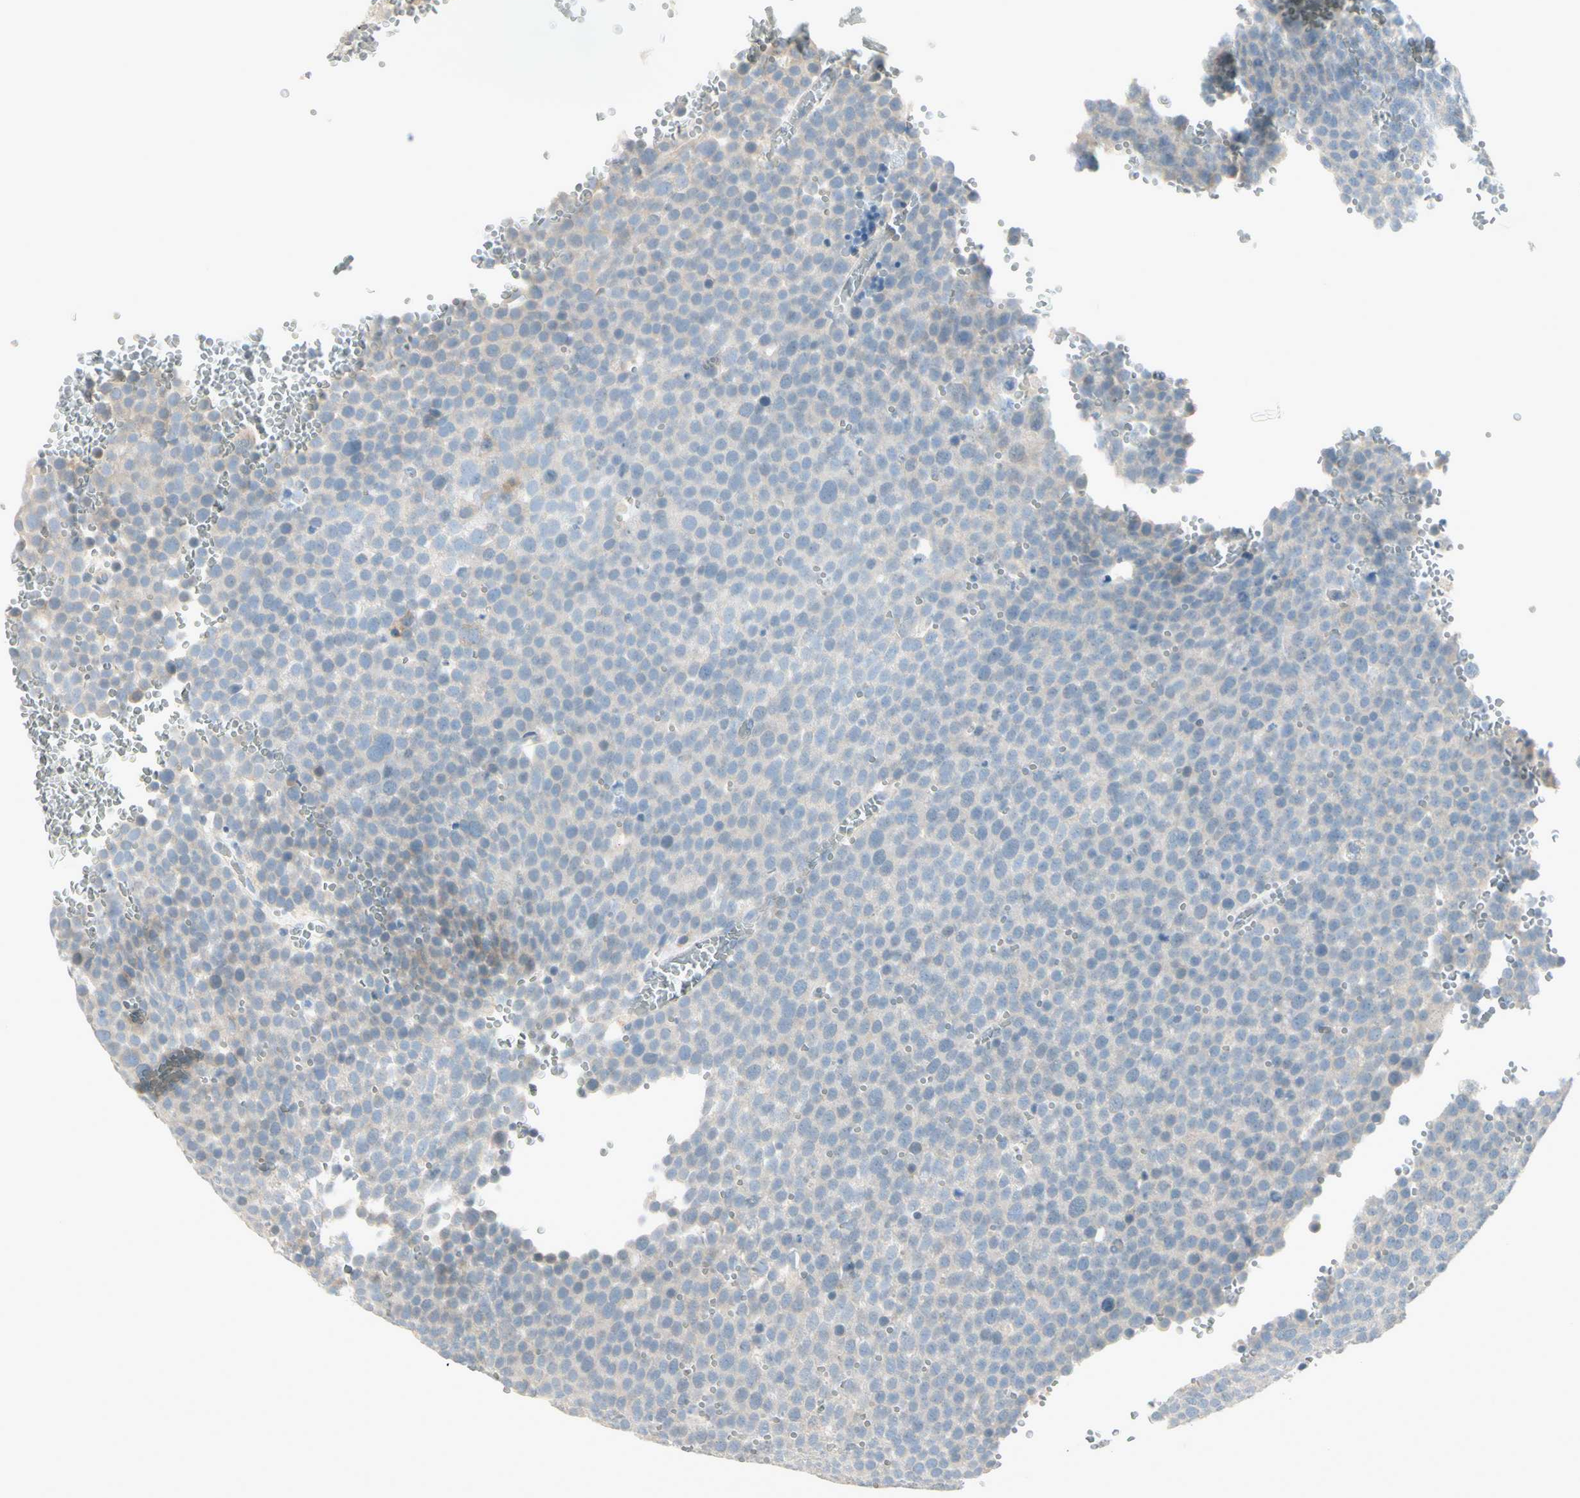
{"staining": {"intensity": "weak", "quantity": "<25%", "location": "cytoplasmic/membranous"}, "tissue": "testis cancer", "cell_type": "Tumor cells", "image_type": "cancer", "snomed": [{"axis": "morphology", "description": "Seminoma, NOS"}, {"axis": "topography", "description": "Testis"}], "caption": "Testis cancer (seminoma) was stained to show a protein in brown. There is no significant positivity in tumor cells.", "gene": "CYP2E1", "patient": {"sex": "male", "age": 71}}